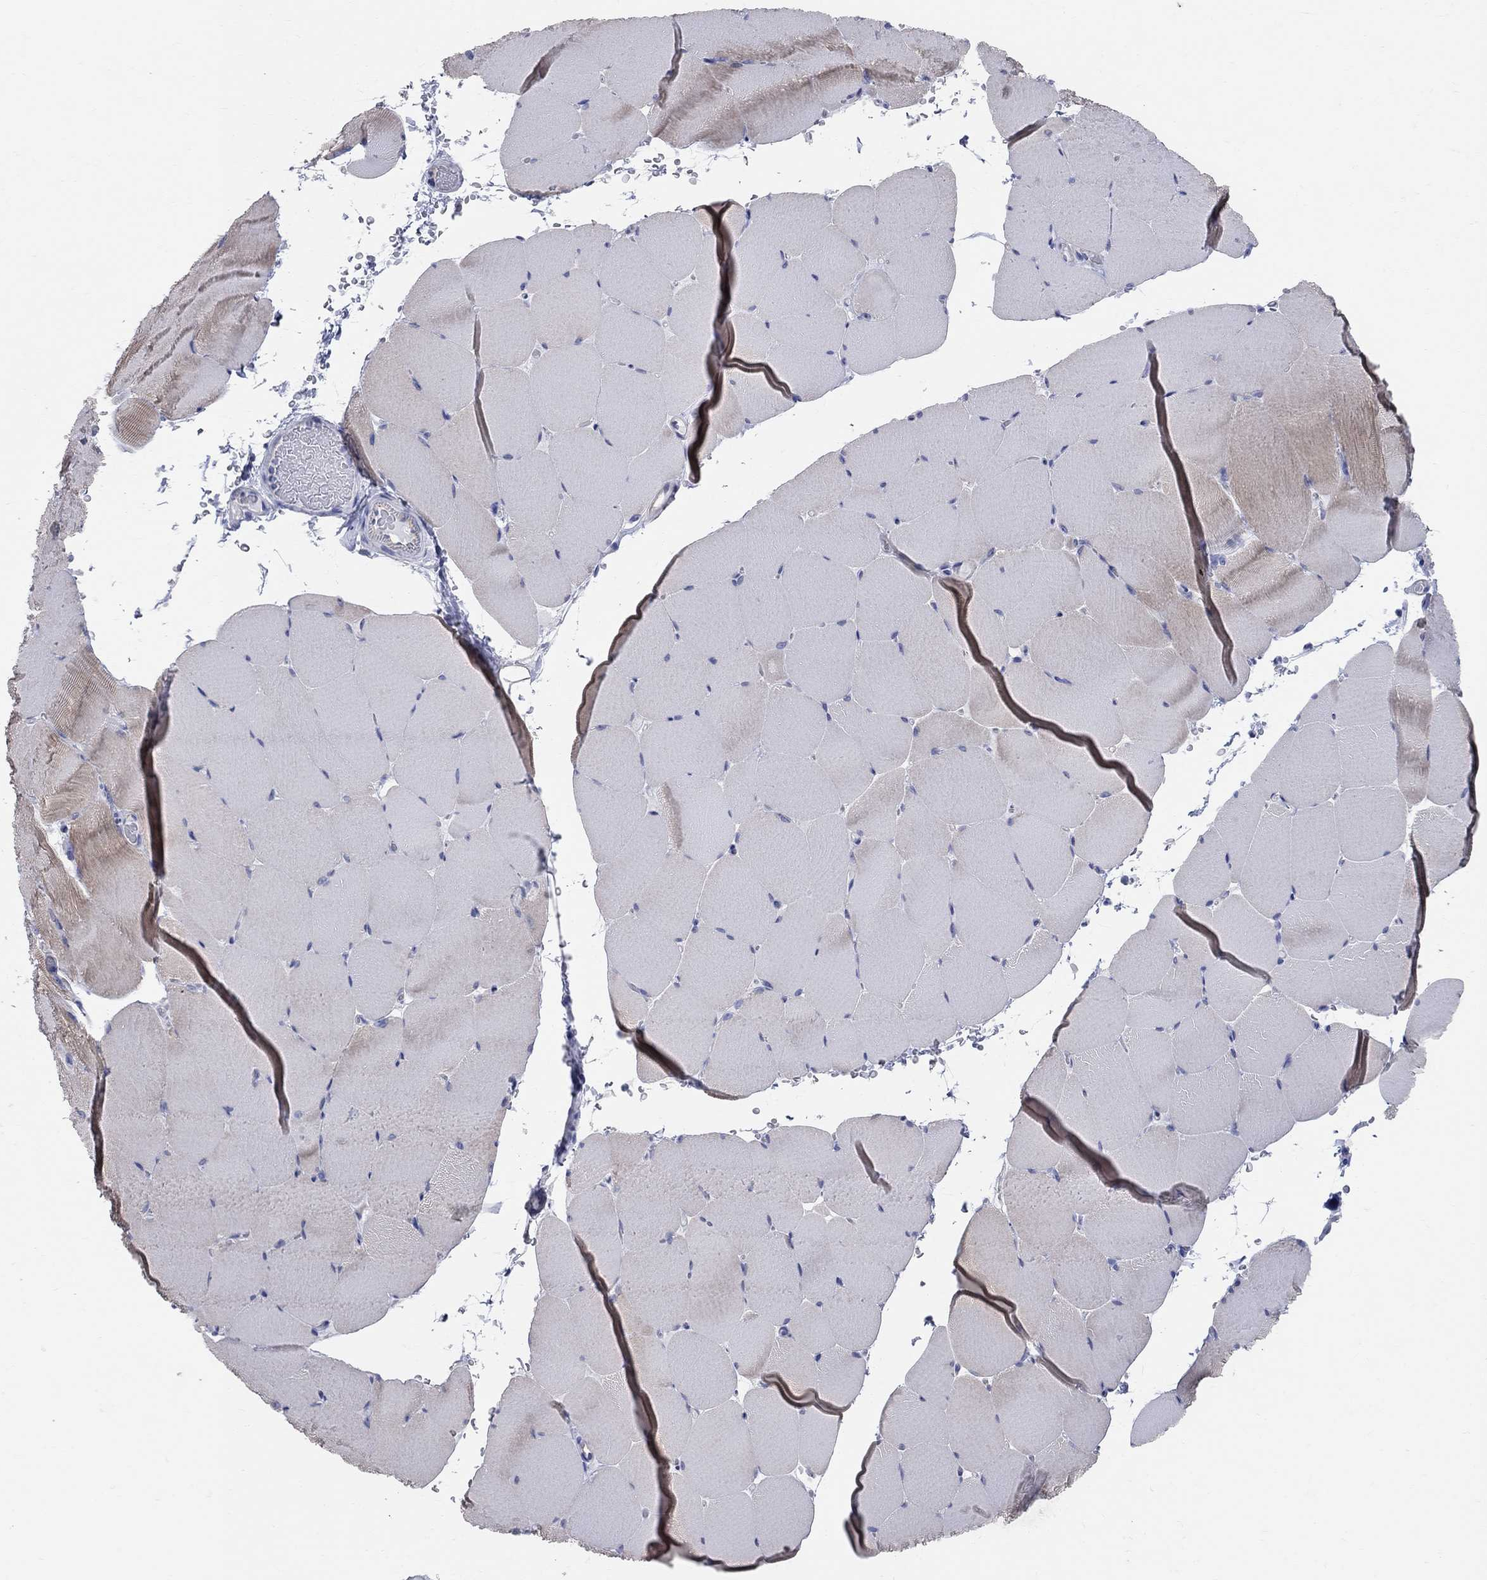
{"staining": {"intensity": "negative", "quantity": "none", "location": "none"}, "tissue": "skeletal muscle", "cell_type": "Myocytes", "image_type": "normal", "snomed": [{"axis": "morphology", "description": "Normal tissue, NOS"}, {"axis": "topography", "description": "Skeletal muscle"}], "caption": "Human skeletal muscle stained for a protein using immunohistochemistry (IHC) reveals no expression in myocytes.", "gene": "AOX1", "patient": {"sex": "female", "age": 37}}